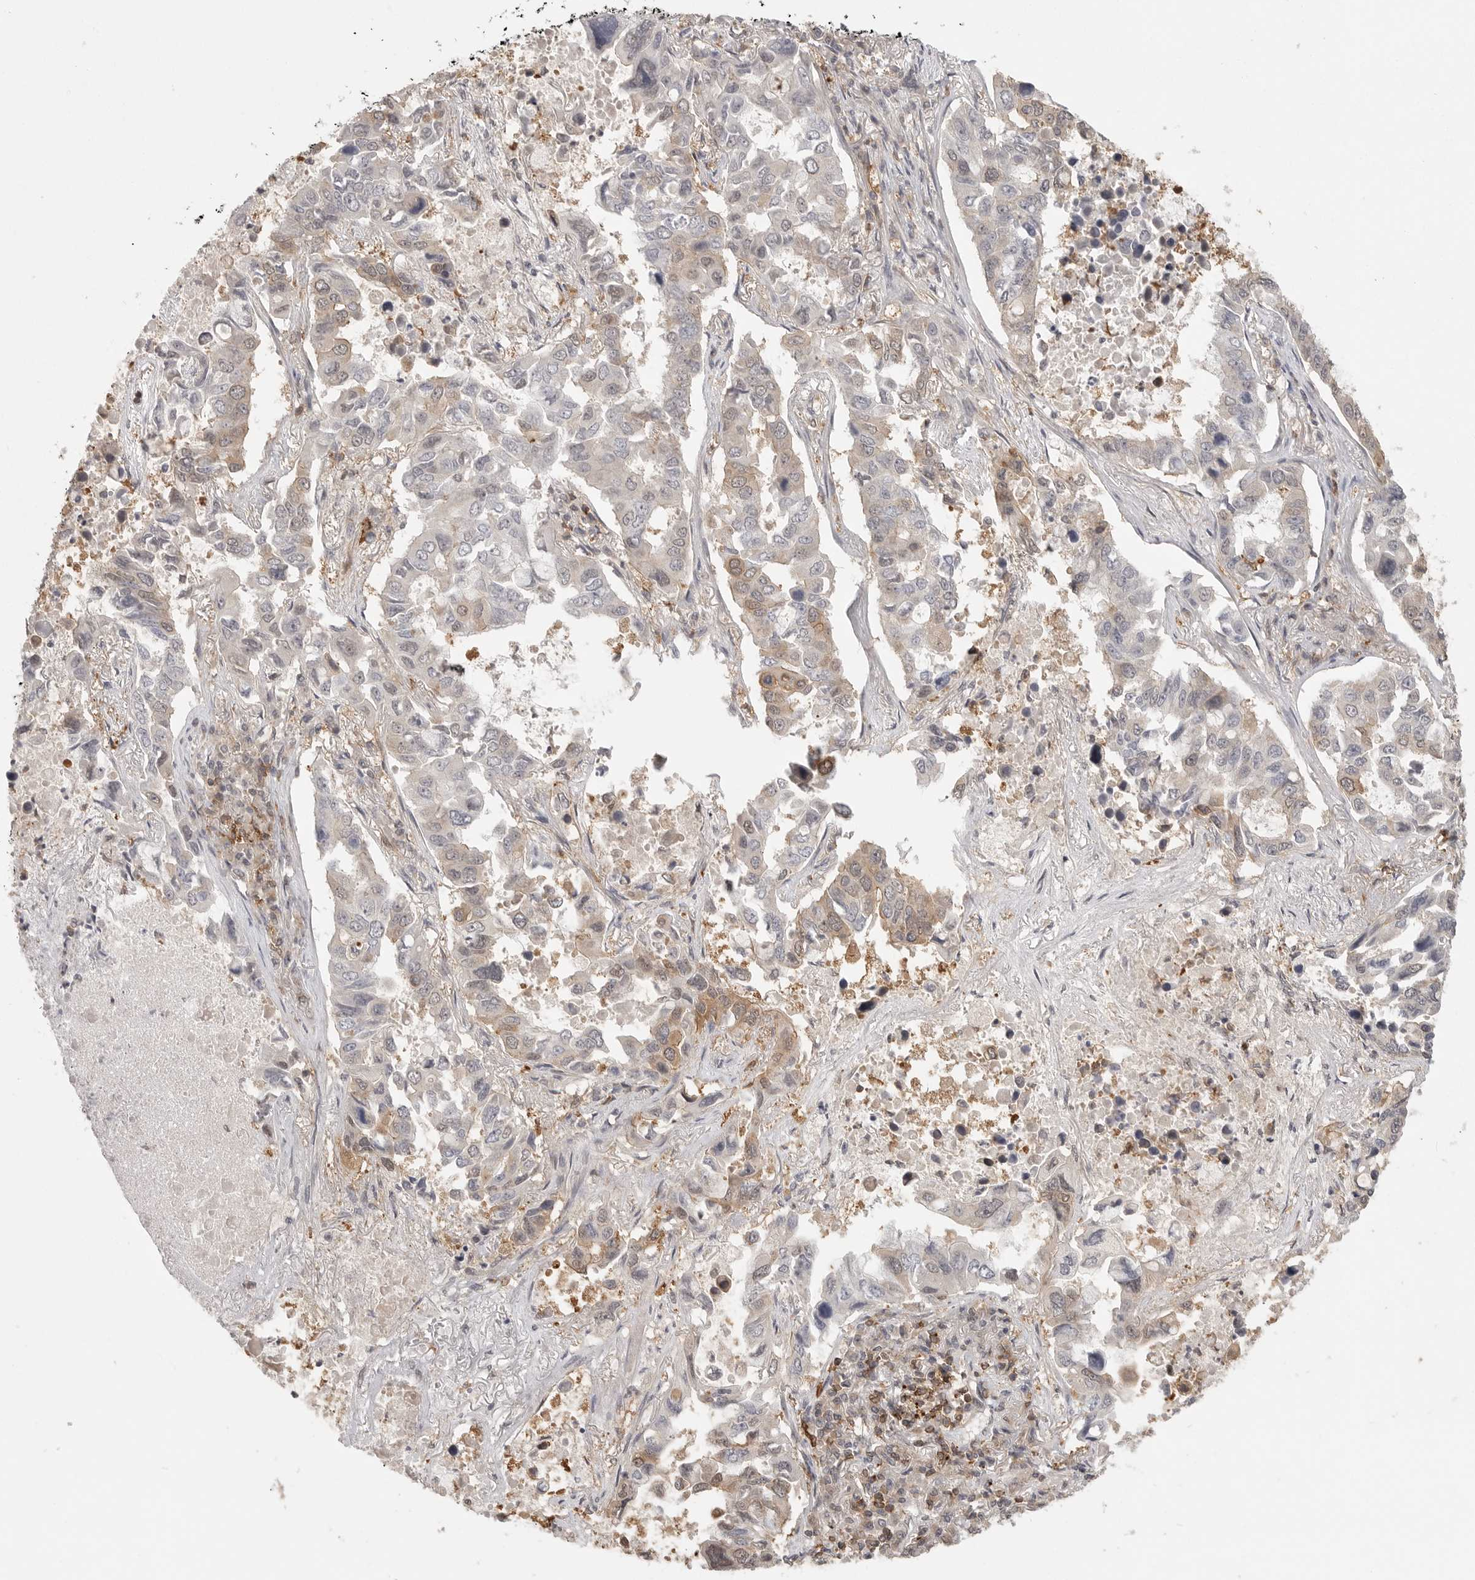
{"staining": {"intensity": "weak", "quantity": "25%-75%", "location": "cytoplasmic/membranous"}, "tissue": "lung cancer", "cell_type": "Tumor cells", "image_type": "cancer", "snomed": [{"axis": "morphology", "description": "Adenocarcinoma, NOS"}, {"axis": "topography", "description": "Lung"}], "caption": "Brown immunohistochemical staining in human lung cancer (adenocarcinoma) exhibits weak cytoplasmic/membranous staining in approximately 25%-75% of tumor cells. (Stains: DAB (3,3'-diaminobenzidine) in brown, nuclei in blue, Microscopy: brightfield microscopy at high magnification).", "gene": "DBNL", "patient": {"sex": "male", "age": 64}}